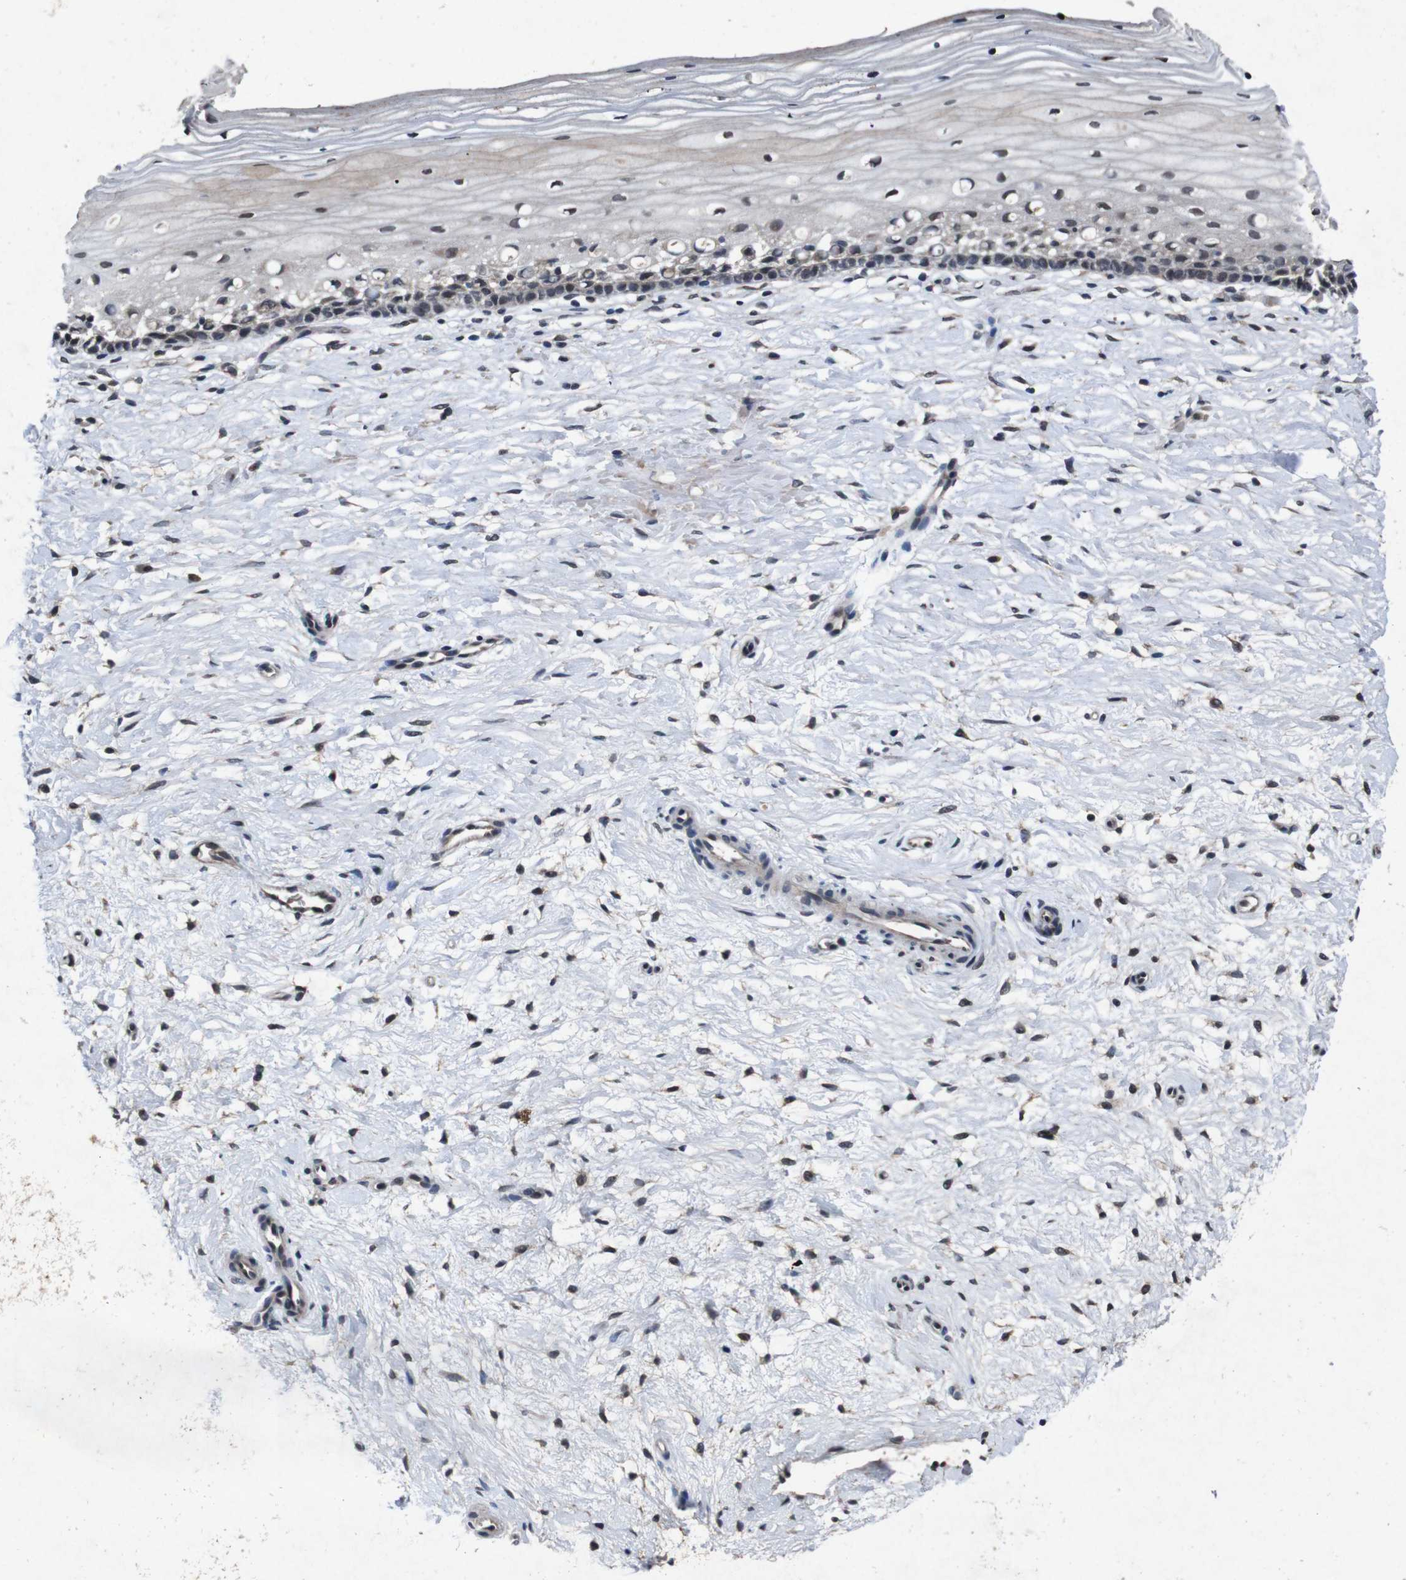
{"staining": {"intensity": "weak", "quantity": "<25%", "location": "cytoplasmic/membranous"}, "tissue": "cervix", "cell_type": "Squamous epithelial cells", "image_type": "normal", "snomed": [{"axis": "morphology", "description": "Normal tissue, NOS"}, {"axis": "topography", "description": "Cervix"}], "caption": "Immunohistochemistry (IHC) photomicrograph of normal cervix stained for a protein (brown), which exhibits no expression in squamous epithelial cells. The staining is performed using DAB (3,3'-diaminobenzidine) brown chromogen with nuclei counter-stained in using hematoxylin.", "gene": "AKT3", "patient": {"sex": "female", "age": 39}}